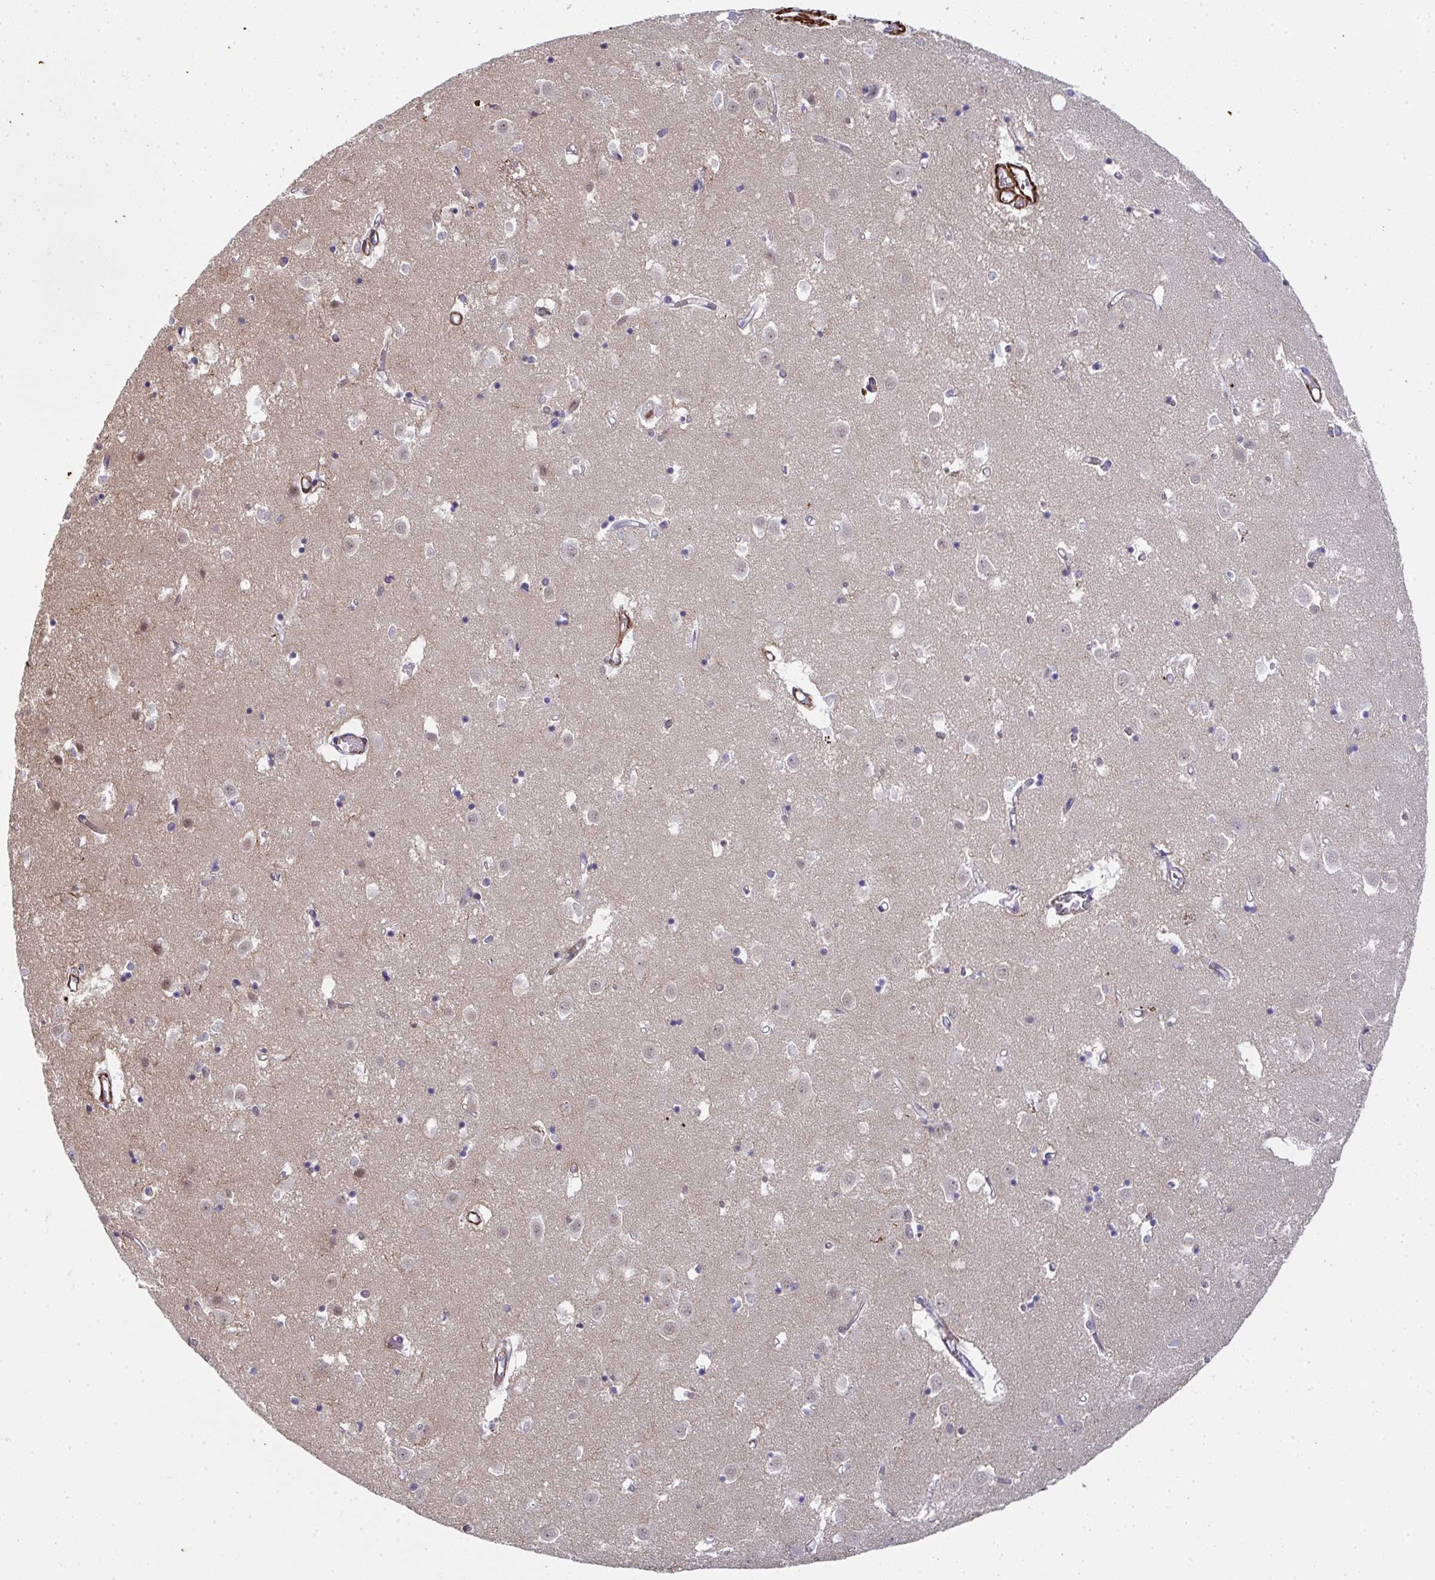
{"staining": {"intensity": "negative", "quantity": "none", "location": "none"}, "tissue": "caudate", "cell_type": "Glial cells", "image_type": "normal", "snomed": [{"axis": "morphology", "description": "Normal tissue, NOS"}, {"axis": "topography", "description": "Lateral ventricle wall"}], "caption": "Immunohistochemistry of normal human caudate shows no positivity in glial cells.", "gene": "GINS2", "patient": {"sex": "male", "age": 70}}